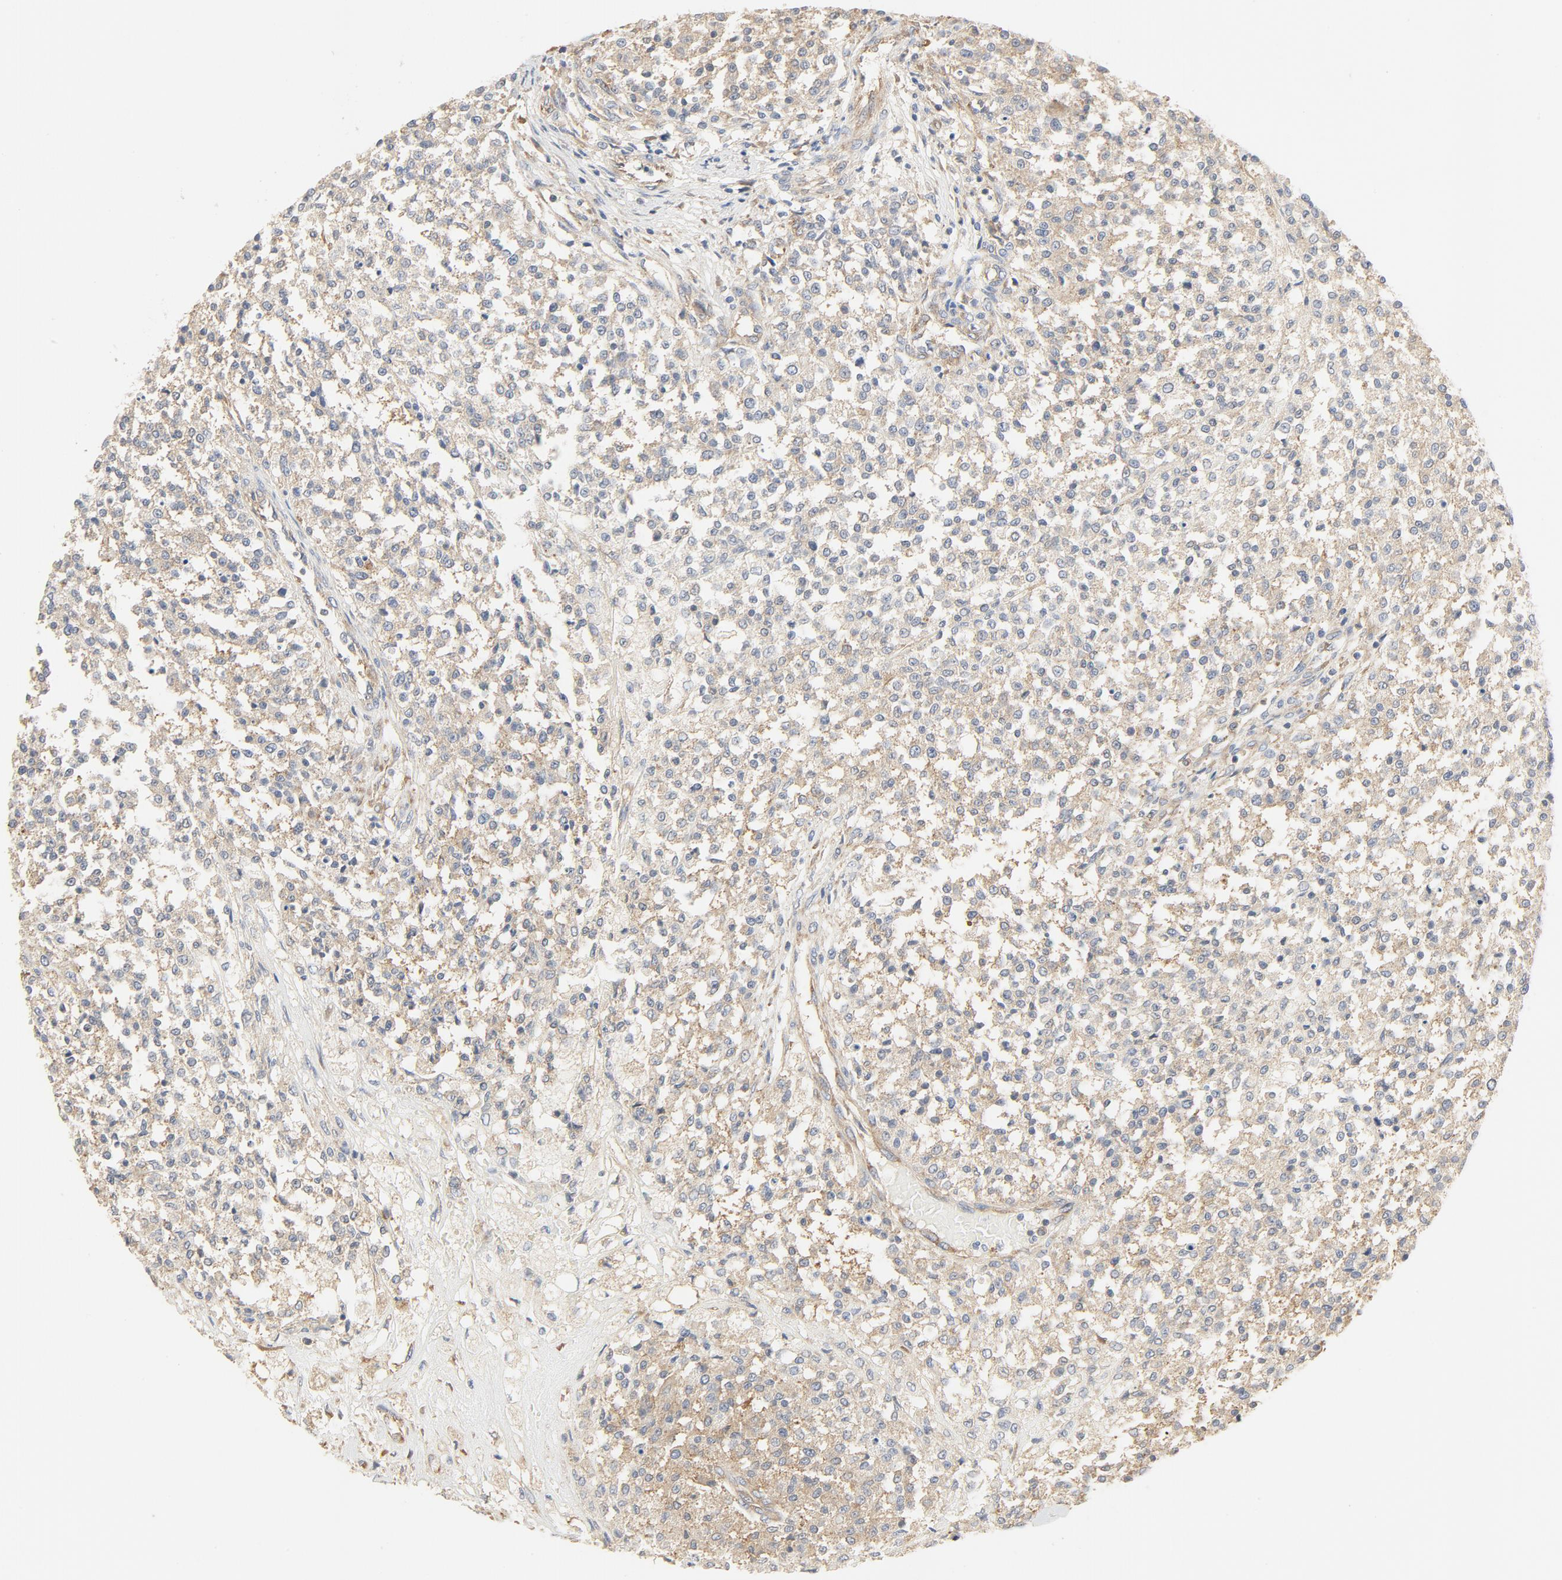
{"staining": {"intensity": "weak", "quantity": ">75%", "location": "cytoplasmic/membranous"}, "tissue": "testis cancer", "cell_type": "Tumor cells", "image_type": "cancer", "snomed": [{"axis": "morphology", "description": "Seminoma, NOS"}, {"axis": "topography", "description": "Testis"}], "caption": "A brown stain highlights weak cytoplasmic/membranous positivity of a protein in testis cancer (seminoma) tumor cells. The protein is shown in brown color, while the nuclei are stained blue.", "gene": "RPS6", "patient": {"sex": "male", "age": 59}}